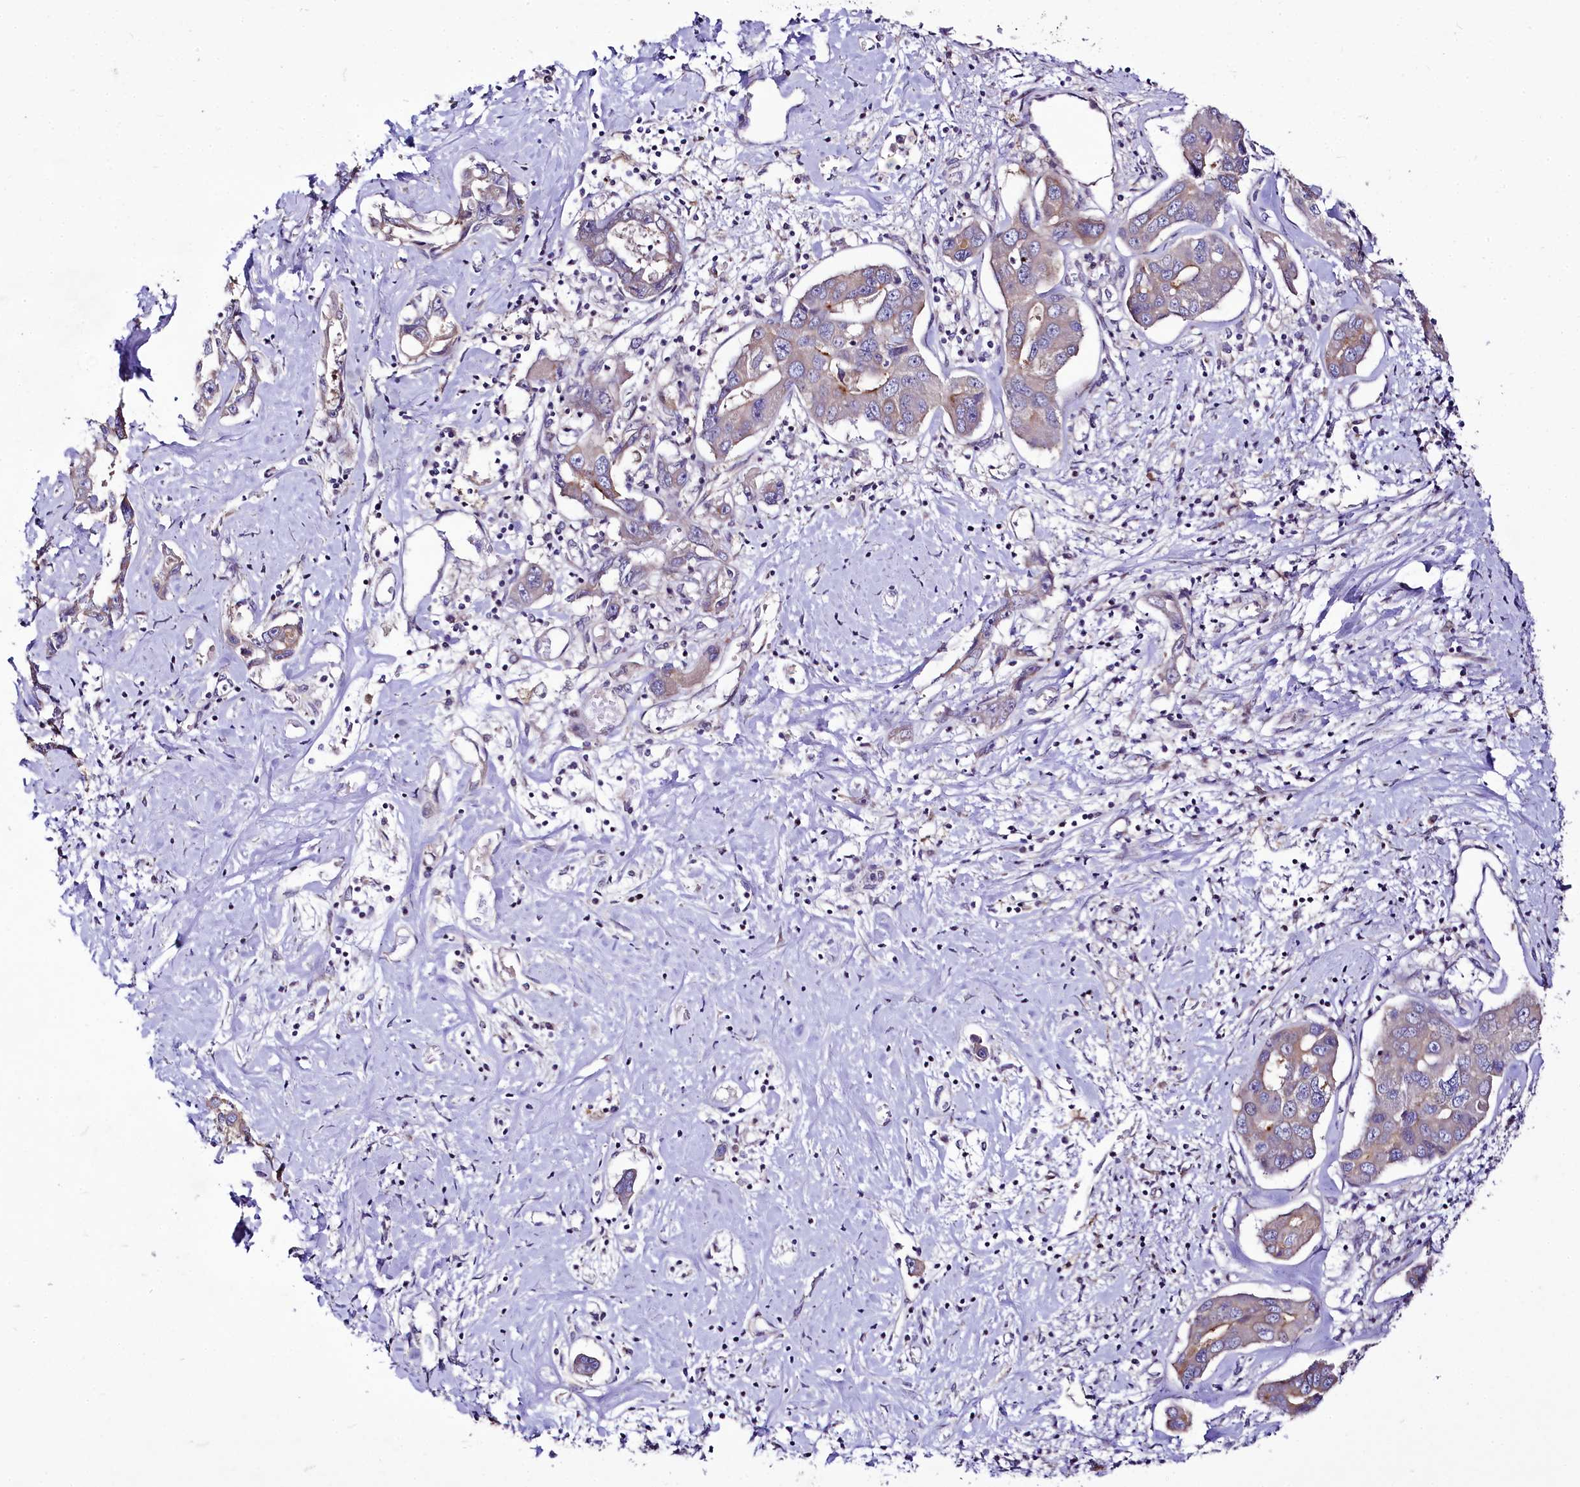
{"staining": {"intensity": "weak", "quantity": "<25%", "location": "cytoplasmic/membranous"}, "tissue": "liver cancer", "cell_type": "Tumor cells", "image_type": "cancer", "snomed": [{"axis": "morphology", "description": "Cholangiocarcinoma"}, {"axis": "topography", "description": "Liver"}], "caption": "Tumor cells are negative for brown protein staining in liver cholangiocarcinoma.", "gene": "ZC3H12C", "patient": {"sex": "male", "age": 59}}